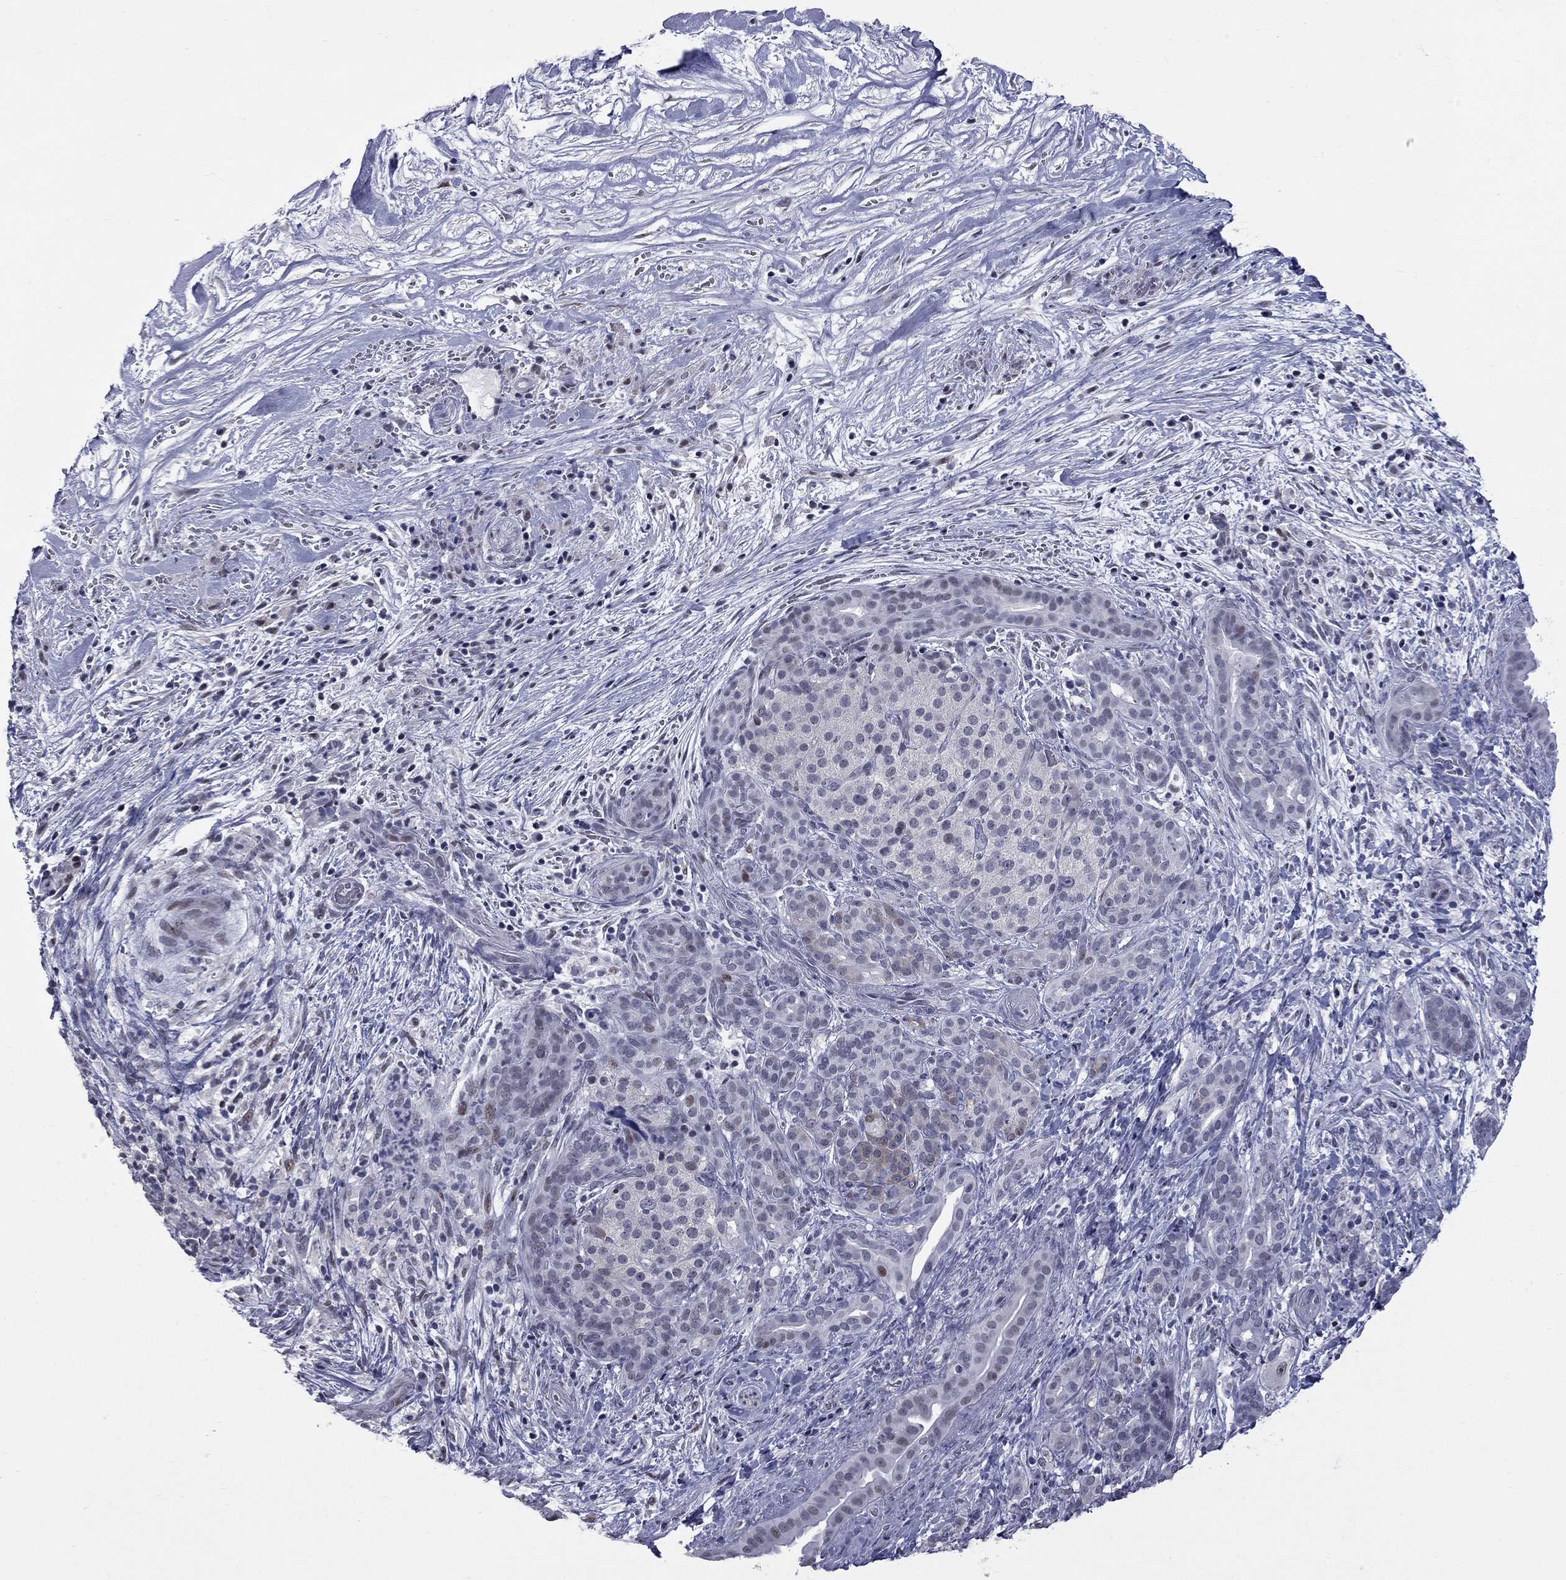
{"staining": {"intensity": "weak", "quantity": "<25%", "location": "nuclear"}, "tissue": "pancreatic cancer", "cell_type": "Tumor cells", "image_type": "cancer", "snomed": [{"axis": "morphology", "description": "Adenocarcinoma, NOS"}, {"axis": "topography", "description": "Pancreas"}], "caption": "High power microscopy photomicrograph of an immunohistochemistry (IHC) photomicrograph of pancreatic adenocarcinoma, revealing no significant expression in tumor cells. (Stains: DAB (3,3'-diaminobenzidine) IHC with hematoxylin counter stain, Microscopy: brightfield microscopy at high magnification).", "gene": "ZNF154", "patient": {"sex": "male", "age": 44}}